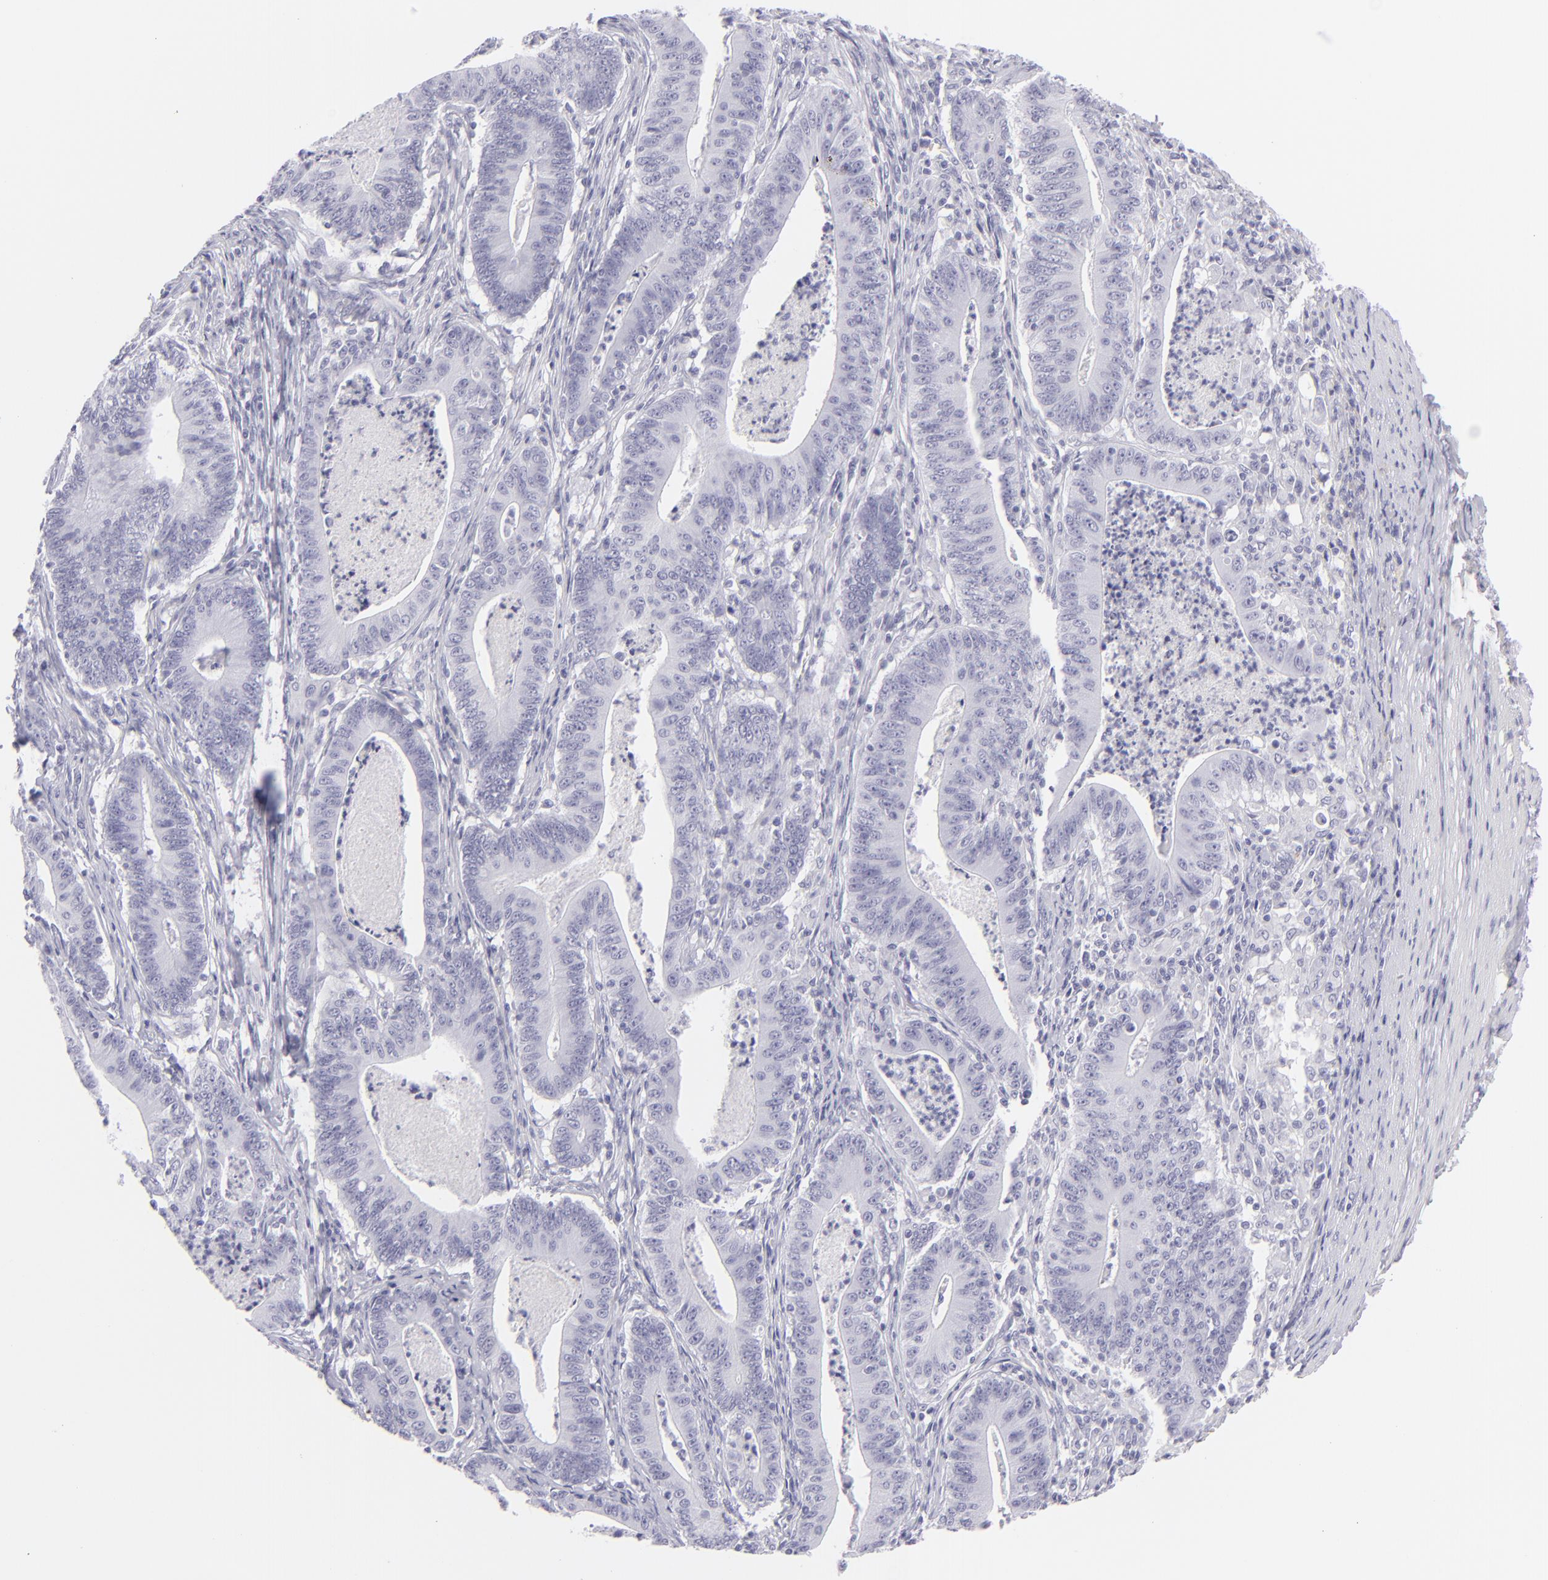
{"staining": {"intensity": "negative", "quantity": "none", "location": "none"}, "tissue": "stomach cancer", "cell_type": "Tumor cells", "image_type": "cancer", "snomed": [{"axis": "morphology", "description": "Adenocarcinoma, NOS"}, {"axis": "topography", "description": "Stomach, lower"}], "caption": "Immunohistochemical staining of human stomach adenocarcinoma exhibits no significant staining in tumor cells.", "gene": "FCER2", "patient": {"sex": "female", "age": 86}}